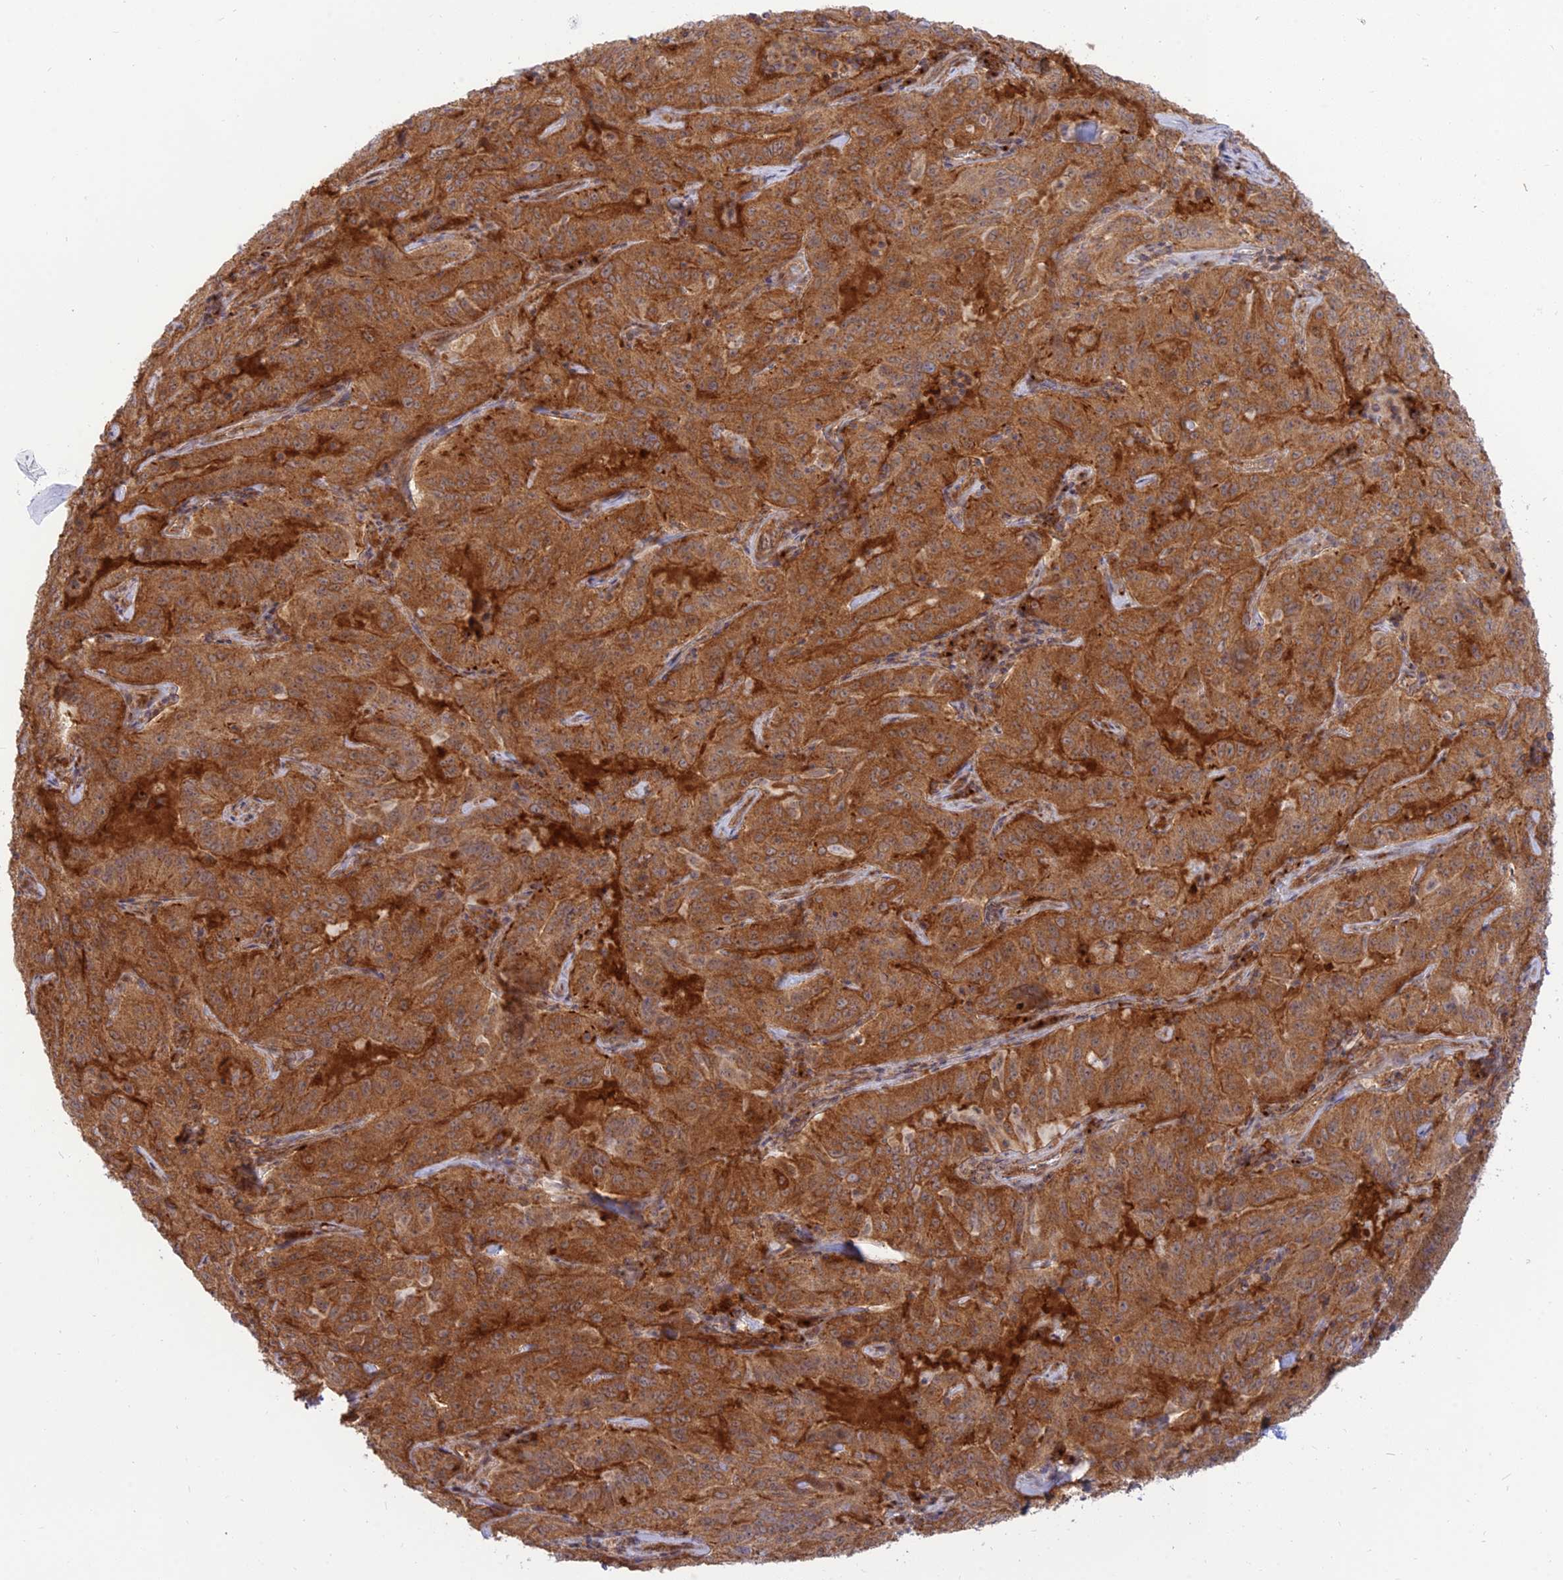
{"staining": {"intensity": "moderate", "quantity": ">75%", "location": "cytoplasmic/membranous"}, "tissue": "pancreatic cancer", "cell_type": "Tumor cells", "image_type": "cancer", "snomed": [{"axis": "morphology", "description": "Adenocarcinoma, NOS"}, {"axis": "topography", "description": "Pancreas"}], "caption": "Moderate cytoplasmic/membranous protein positivity is seen in about >75% of tumor cells in pancreatic cancer.", "gene": "GOLGA3", "patient": {"sex": "male", "age": 63}}